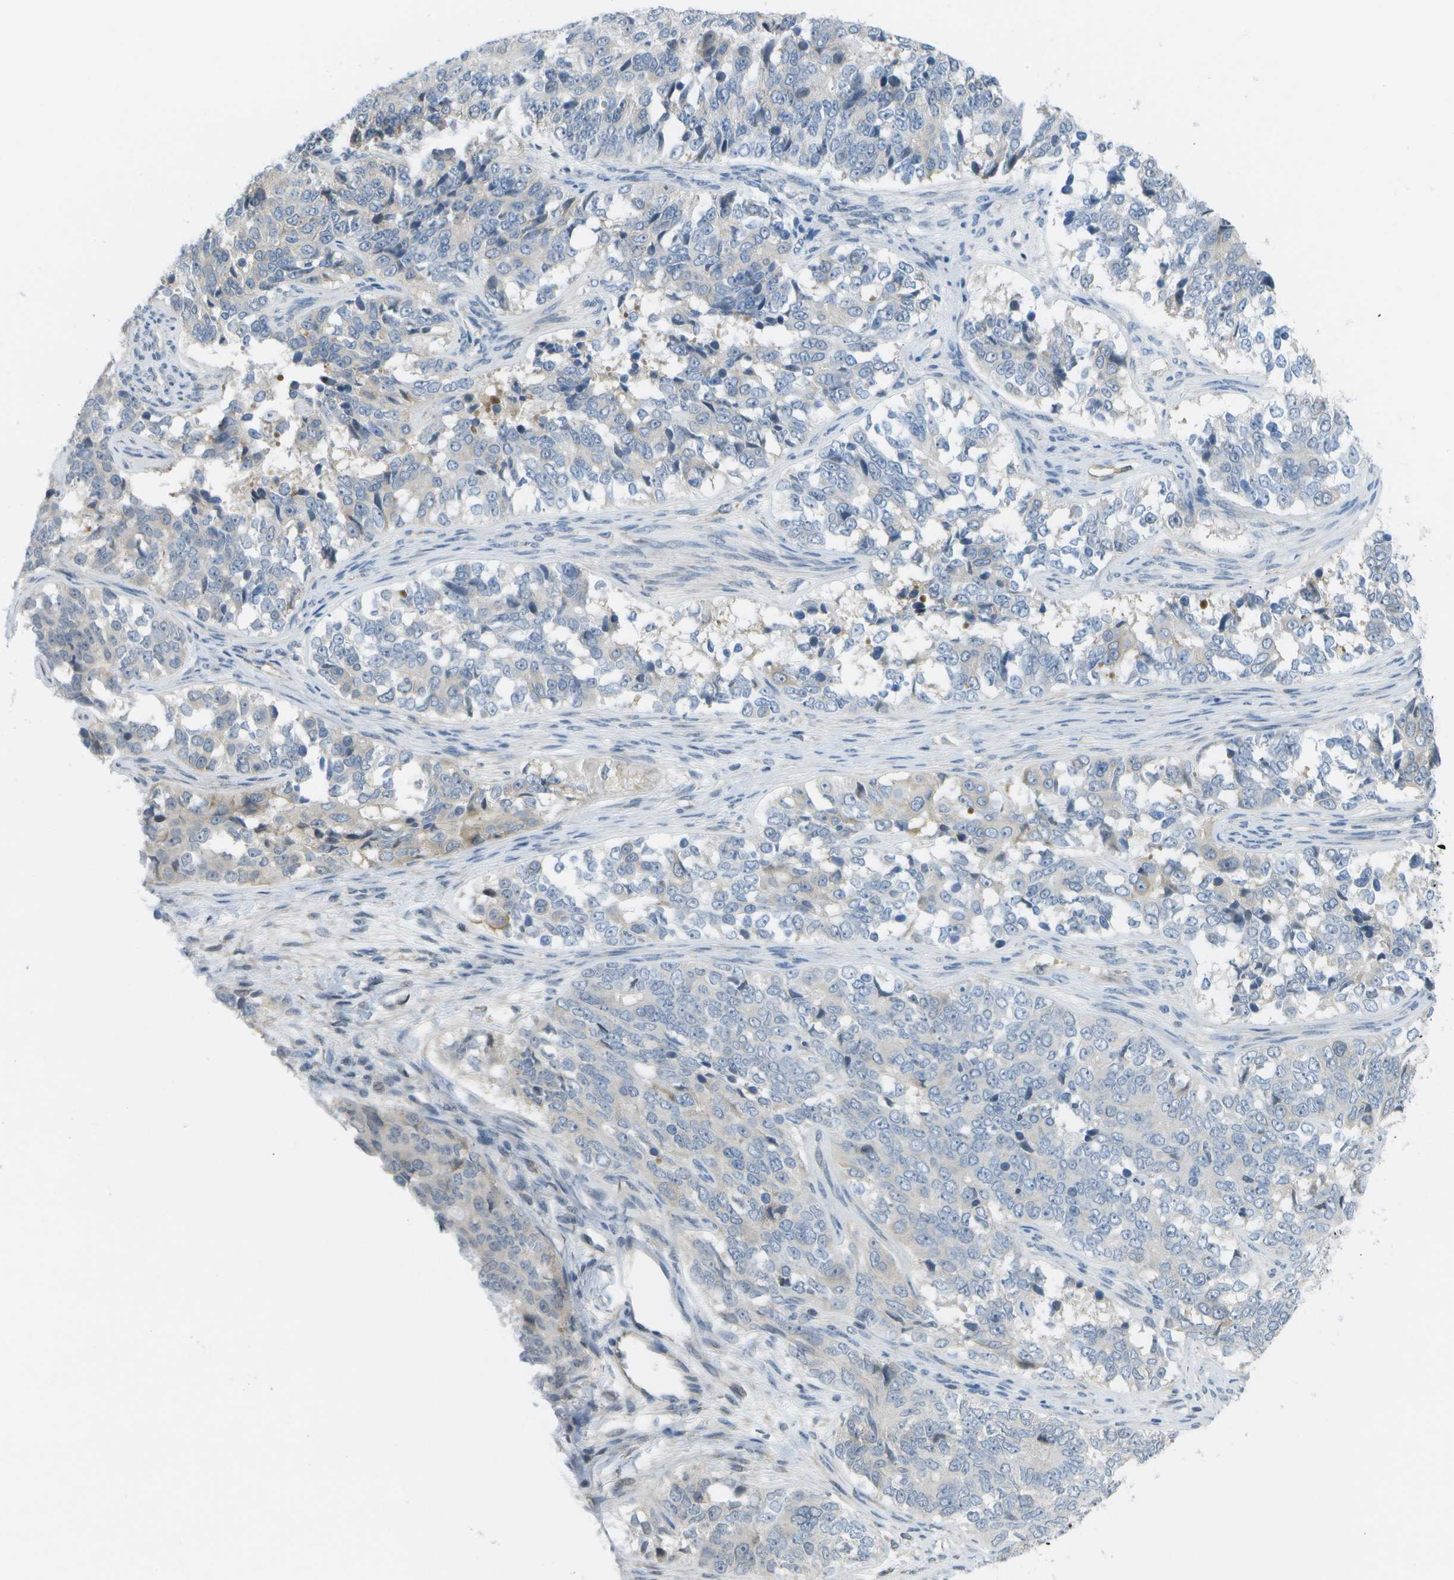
{"staining": {"intensity": "negative", "quantity": "none", "location": "none"}, "tissue": "ovarian cancer", "cell_type": "Tumor cells", "image_type": "cancer", "snomed": [{"axis": "morphology", "description": "Carcinoma, endometroid"}, {"axis": "topography", "description": "Ovary"}], "caption": "High power microscopy histopathology image of an immunohistochemistry photomicrograph of endometroid carcinoma (ovarian), revealing no significant staining in tumor cells.", "gene": "MARCHF8", "patient": {"sex": "female", "age": 51}}